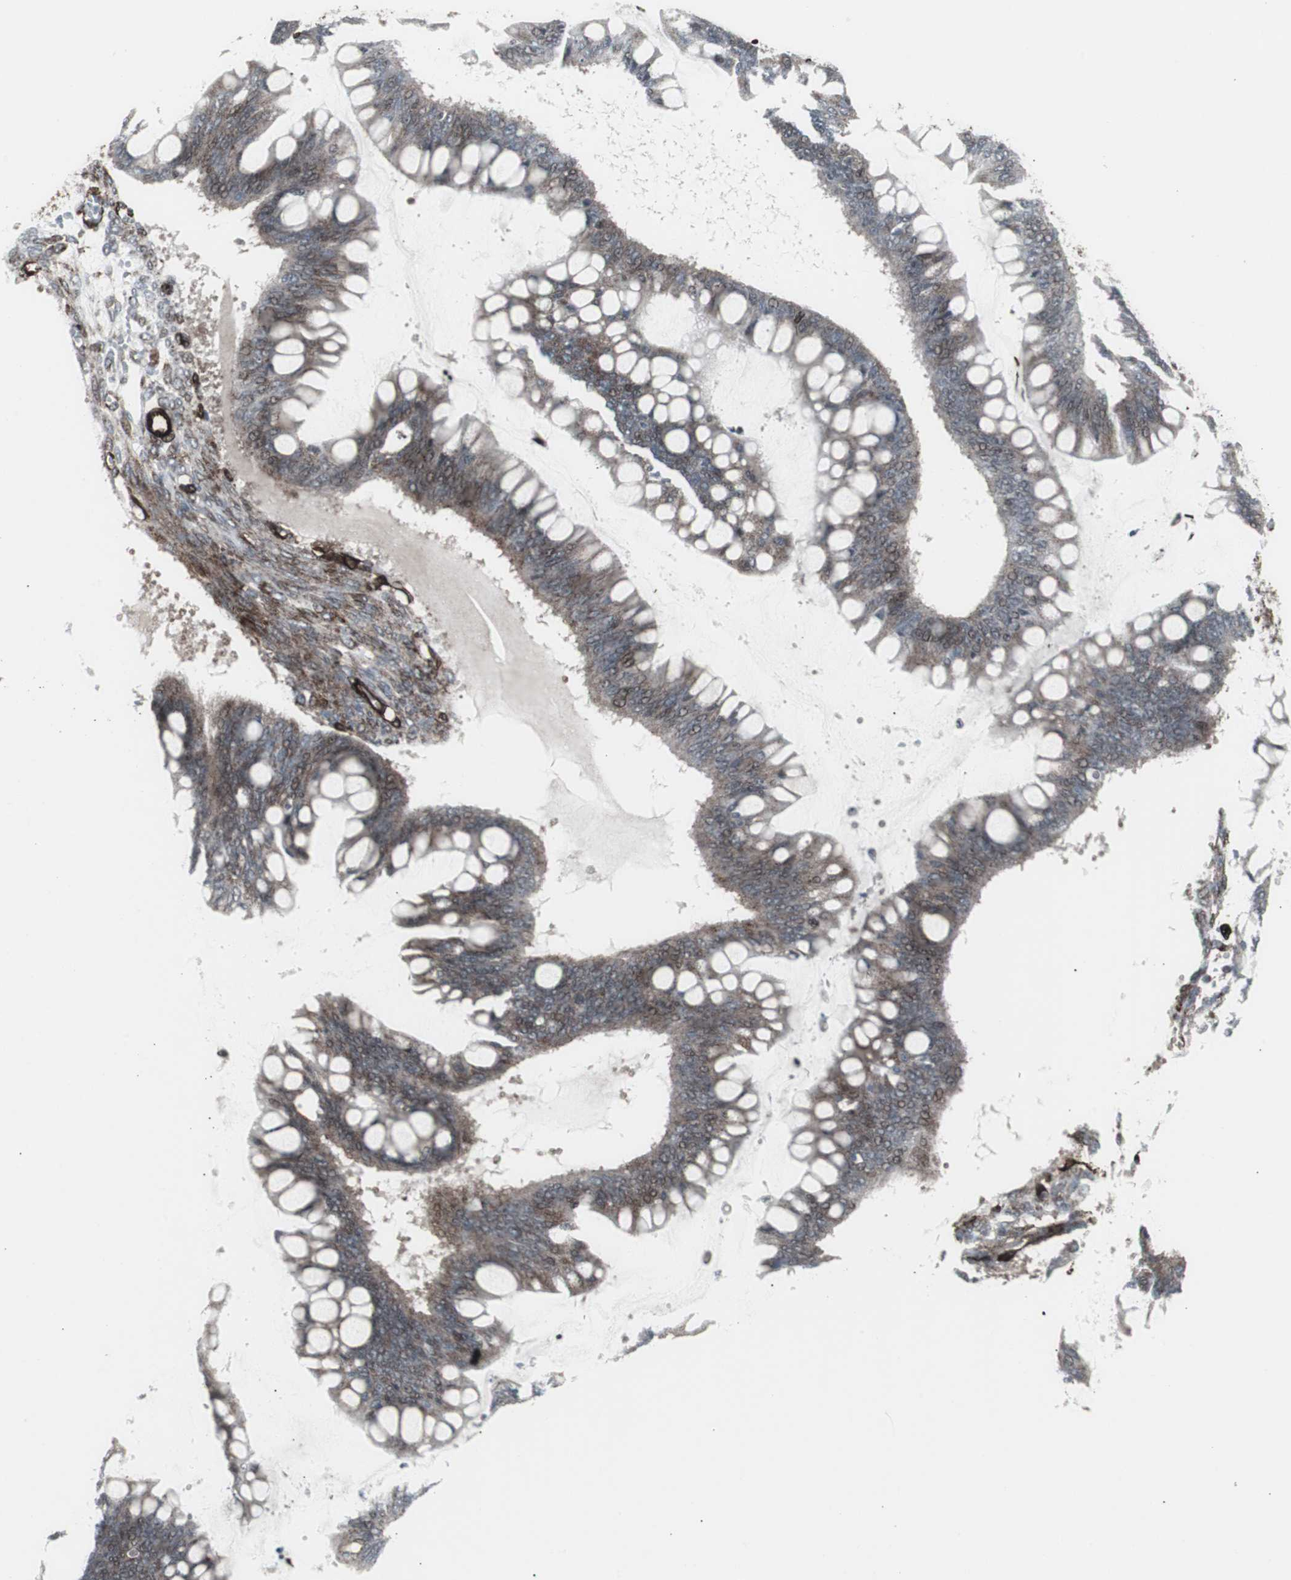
{"staining": {"intensity": "weak", "quantity": "25%-75%", "location": "cytoplasmic/membranous,nuclear"}, "tissue": "ovarian cancer", "cell_type": "Tumor cells", "image_type": "cancer", "snomed": [{"axis": "morphology", "description": "Cystadenocarcinoma, mucinous, NOS"}, {"axis": "topography", "description": "Ovary"}], "caption": "Immunohistochemistry (IHC) staining of ovarian mucinous cystadenocarcinoma, which reveals low levels of weak cytoplasmic/membranous and nuclear expression in approximately 25%-75% of tumor cells indicating weak cytoplasmic/membranous and nuclear protein positivity. The staining was performed using DAB (brown) for protein detection and nuclei were counterstained in hematoxylin (blue).", "gene": "PDGFA", "patient": {"sex": "female", "age": 73}}